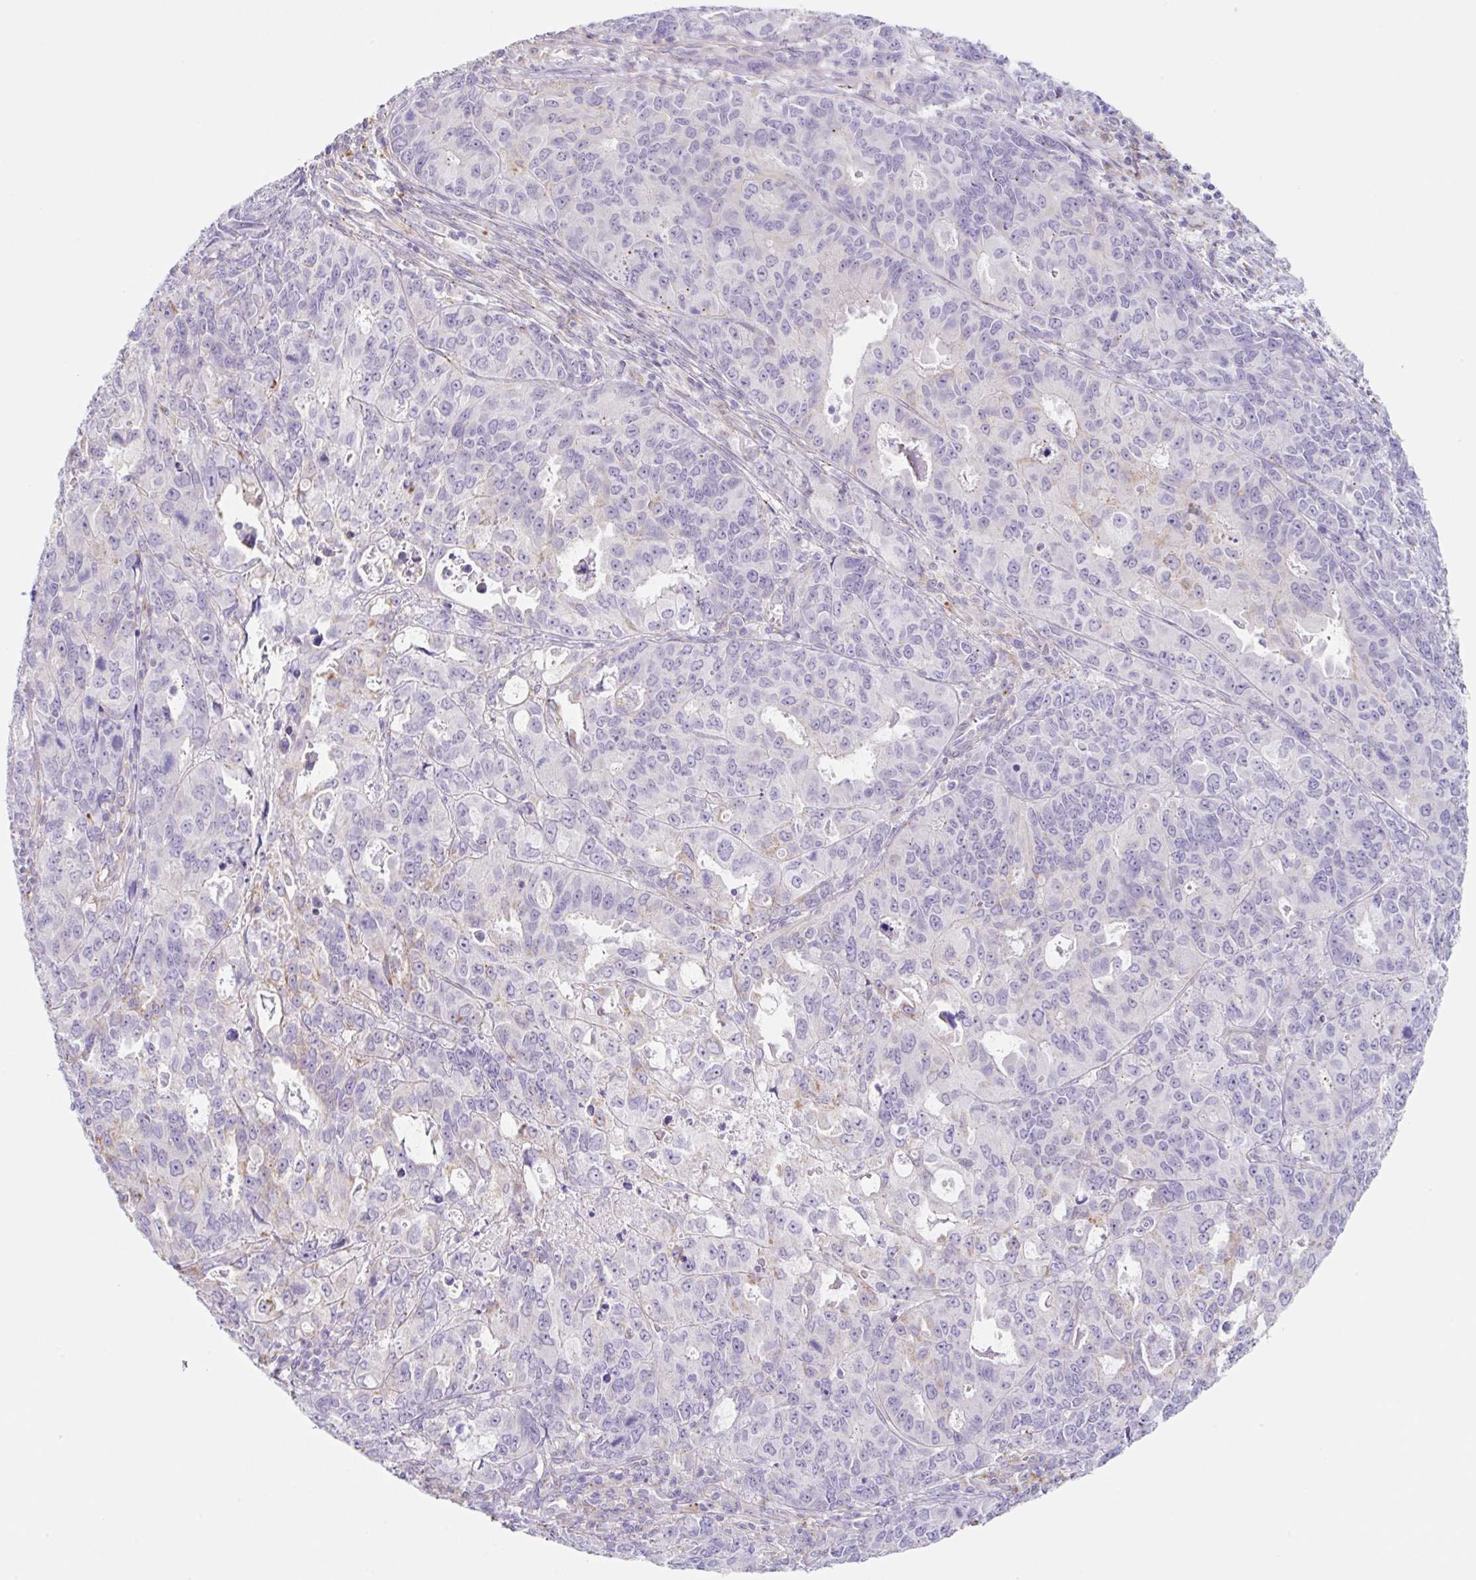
{"staining": {"intensity": "negative", "quantity": "none", "location": "none"}, "tissue": "endometrial cancer", "cell_type": "Tumor cells", "image_type": "cancer", "snomed": [{"axis": "morphology", "description": "Adenocarcinoma, NOS"}, {"axis": "topography", "description": "Uterus"}], "caption": "Immunohistochemistry (IHC) of endometrial cancer (adenocarcinoma) shows no expression in tumor cells.", "gene": "DKK4", "patient": {"sex": "female", "age": 79}}